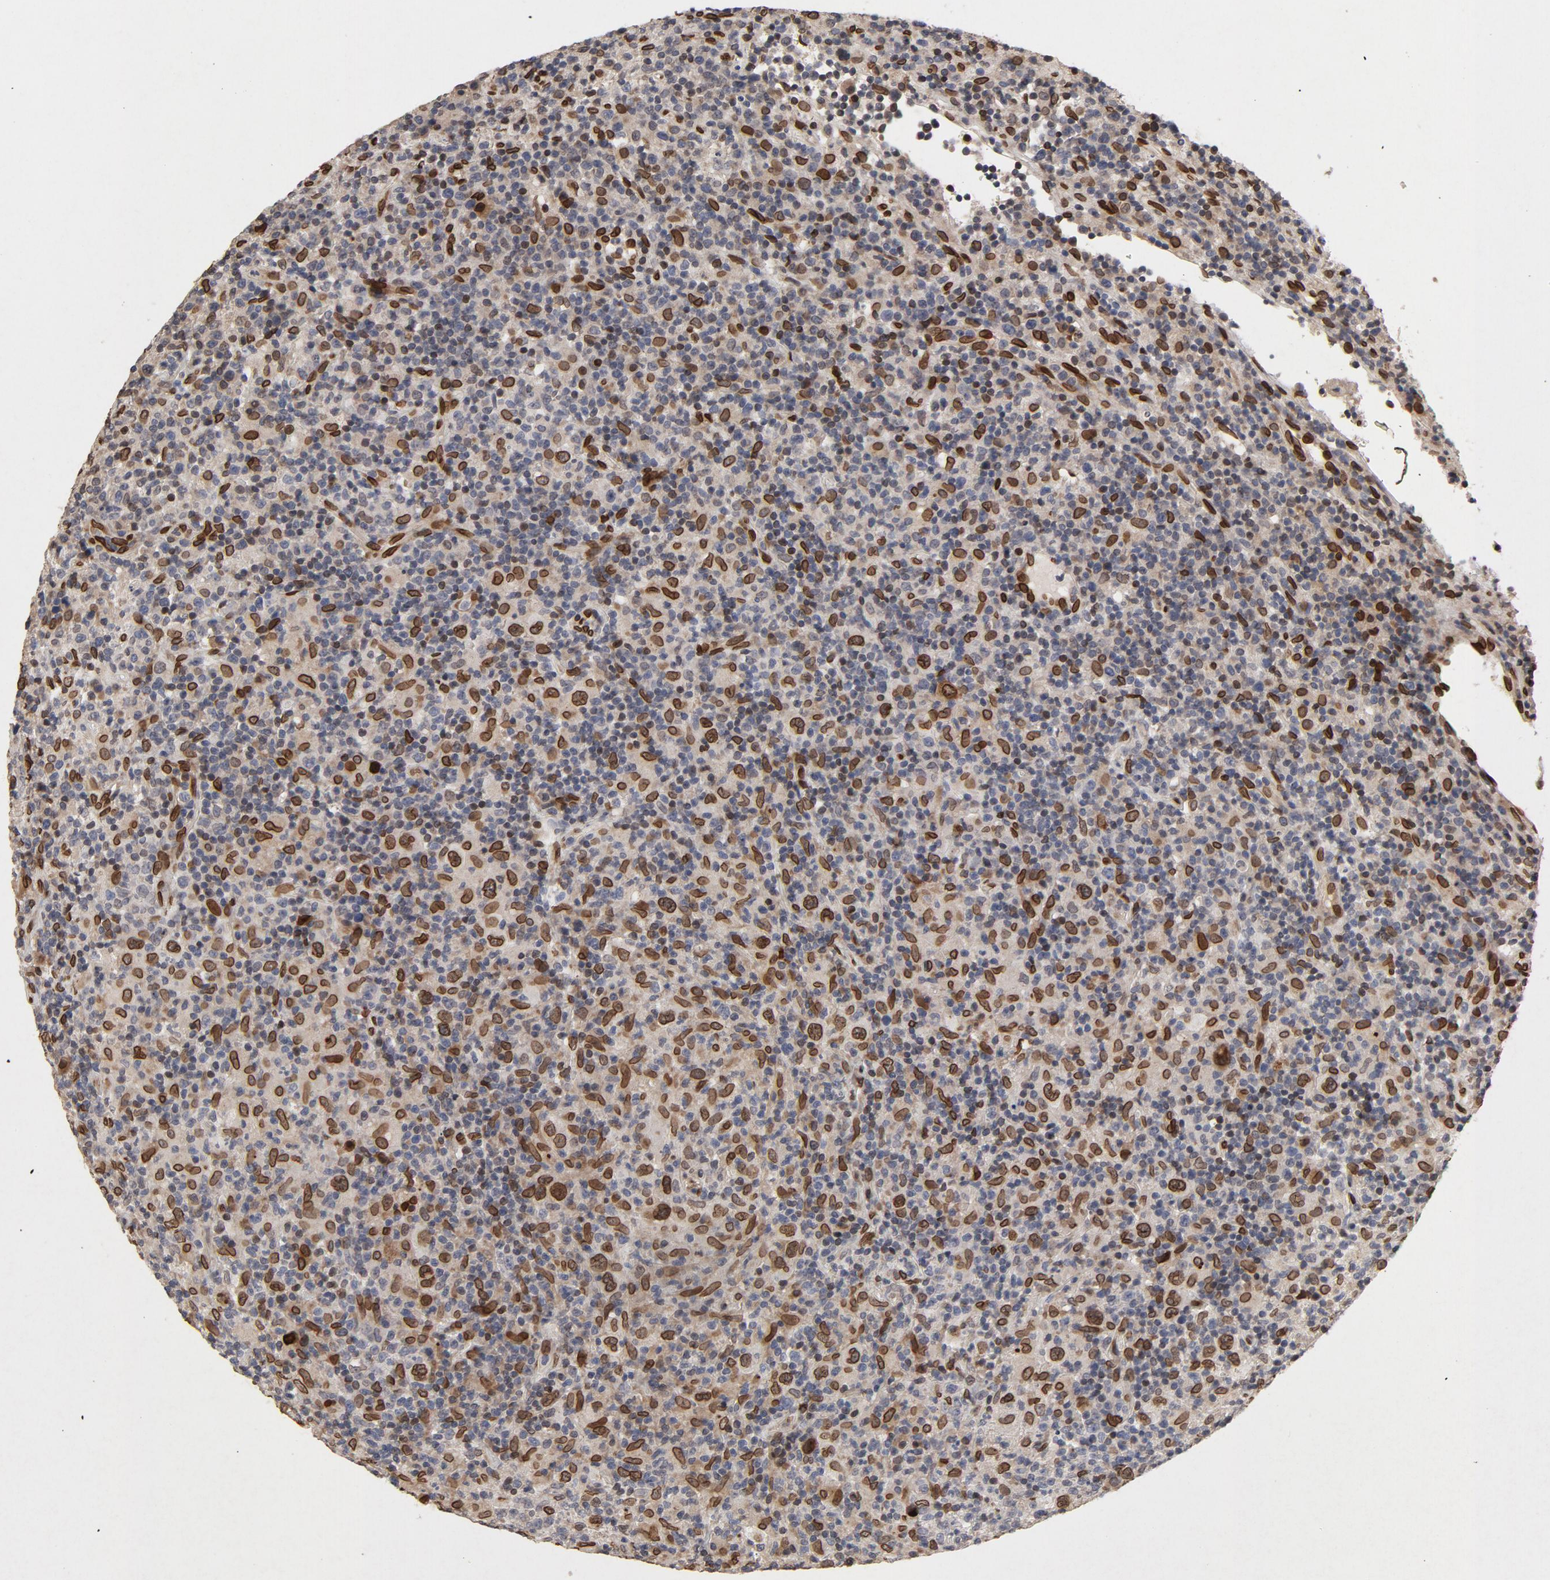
{"staining": {"intensity": "strong", "quantity": ">75%", "location": "cytoplasmic/membranous,nuclear"}, "tissue": "lymphoma", "cell_type": "Tumor cells", "image_type": "cancer", "snomed": [{"axis": "morphology", "description": "Hodgkin's disease, NOS"}, {"axis": "topography", "description": "Lymph node"}], "caption": "Protein staining by immunohistochemistry (IHC) reveals strong cytoplasmic/membranous and nuclear expression in approximately >75% of tumor cells in Hodgkin's disease. (brown staining indicates protein expression, while blue staining denotes nuclei).", "gene": "LMNA", "patient": {"sex": "male", "age": 65}}